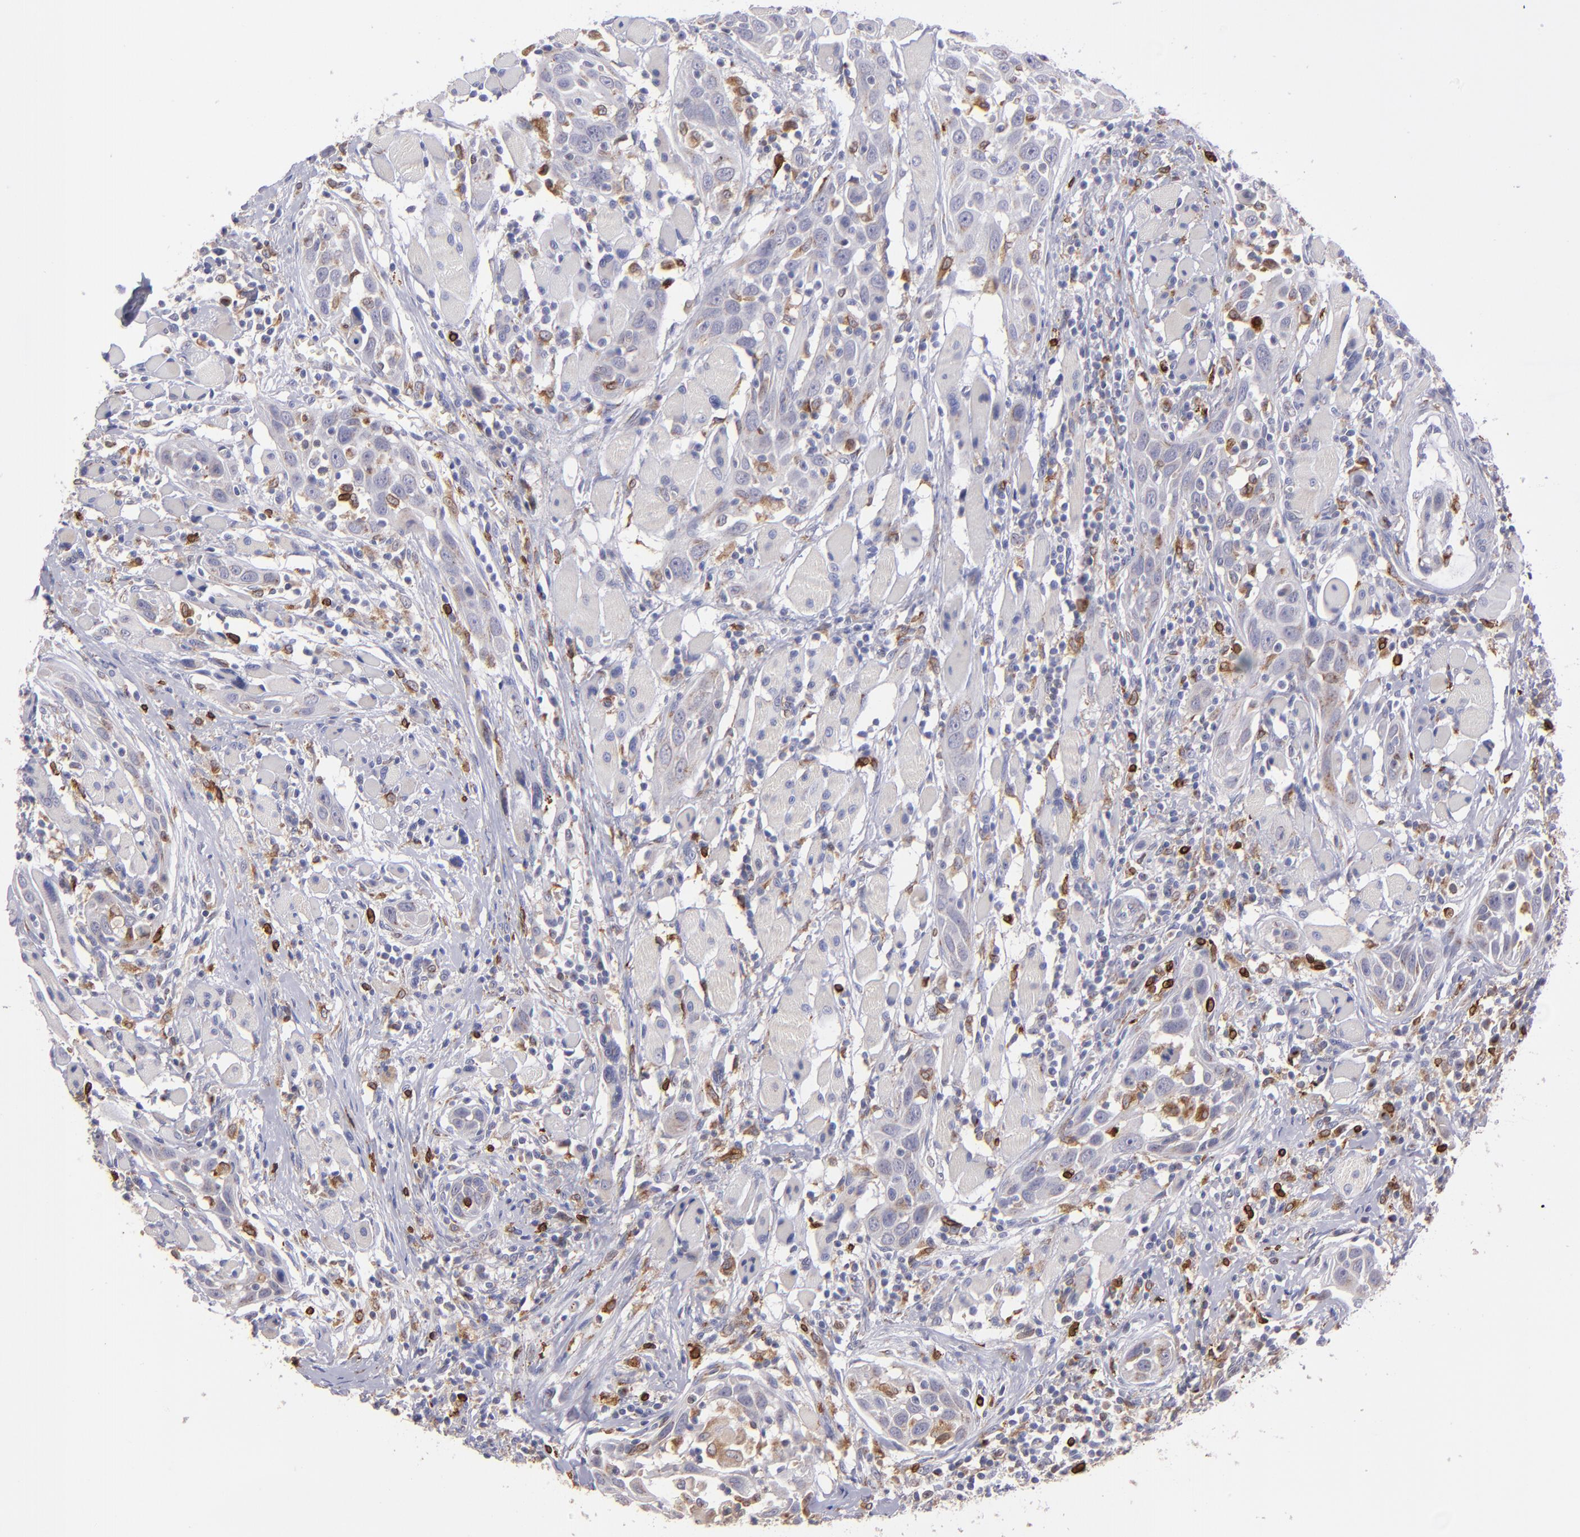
{"staining": {"intensity": "weak", "quantity": "<25%", "location": "cytoplasmic/membranous"}, "tissue": "head and neck cancer", "cell_type": "Tumor cells", "image_type": "cancer", "snomed": [{"axis": "morphology", "description": "Squamous cell carcinoma, NOS"}, {"axis": "topography", "description": "Oral tissue"}, {"axis": "topography", "description": "Head-Neck"}], "caption": "Tumor cells show no significant protein expression in squamous cell carcinoma (head and neck). (DAB immunohistochemistry visualized using brightfield microscopy, high magnification).", "gene": "PTGS1", "patient": {"sex": "female", "age": 50}}